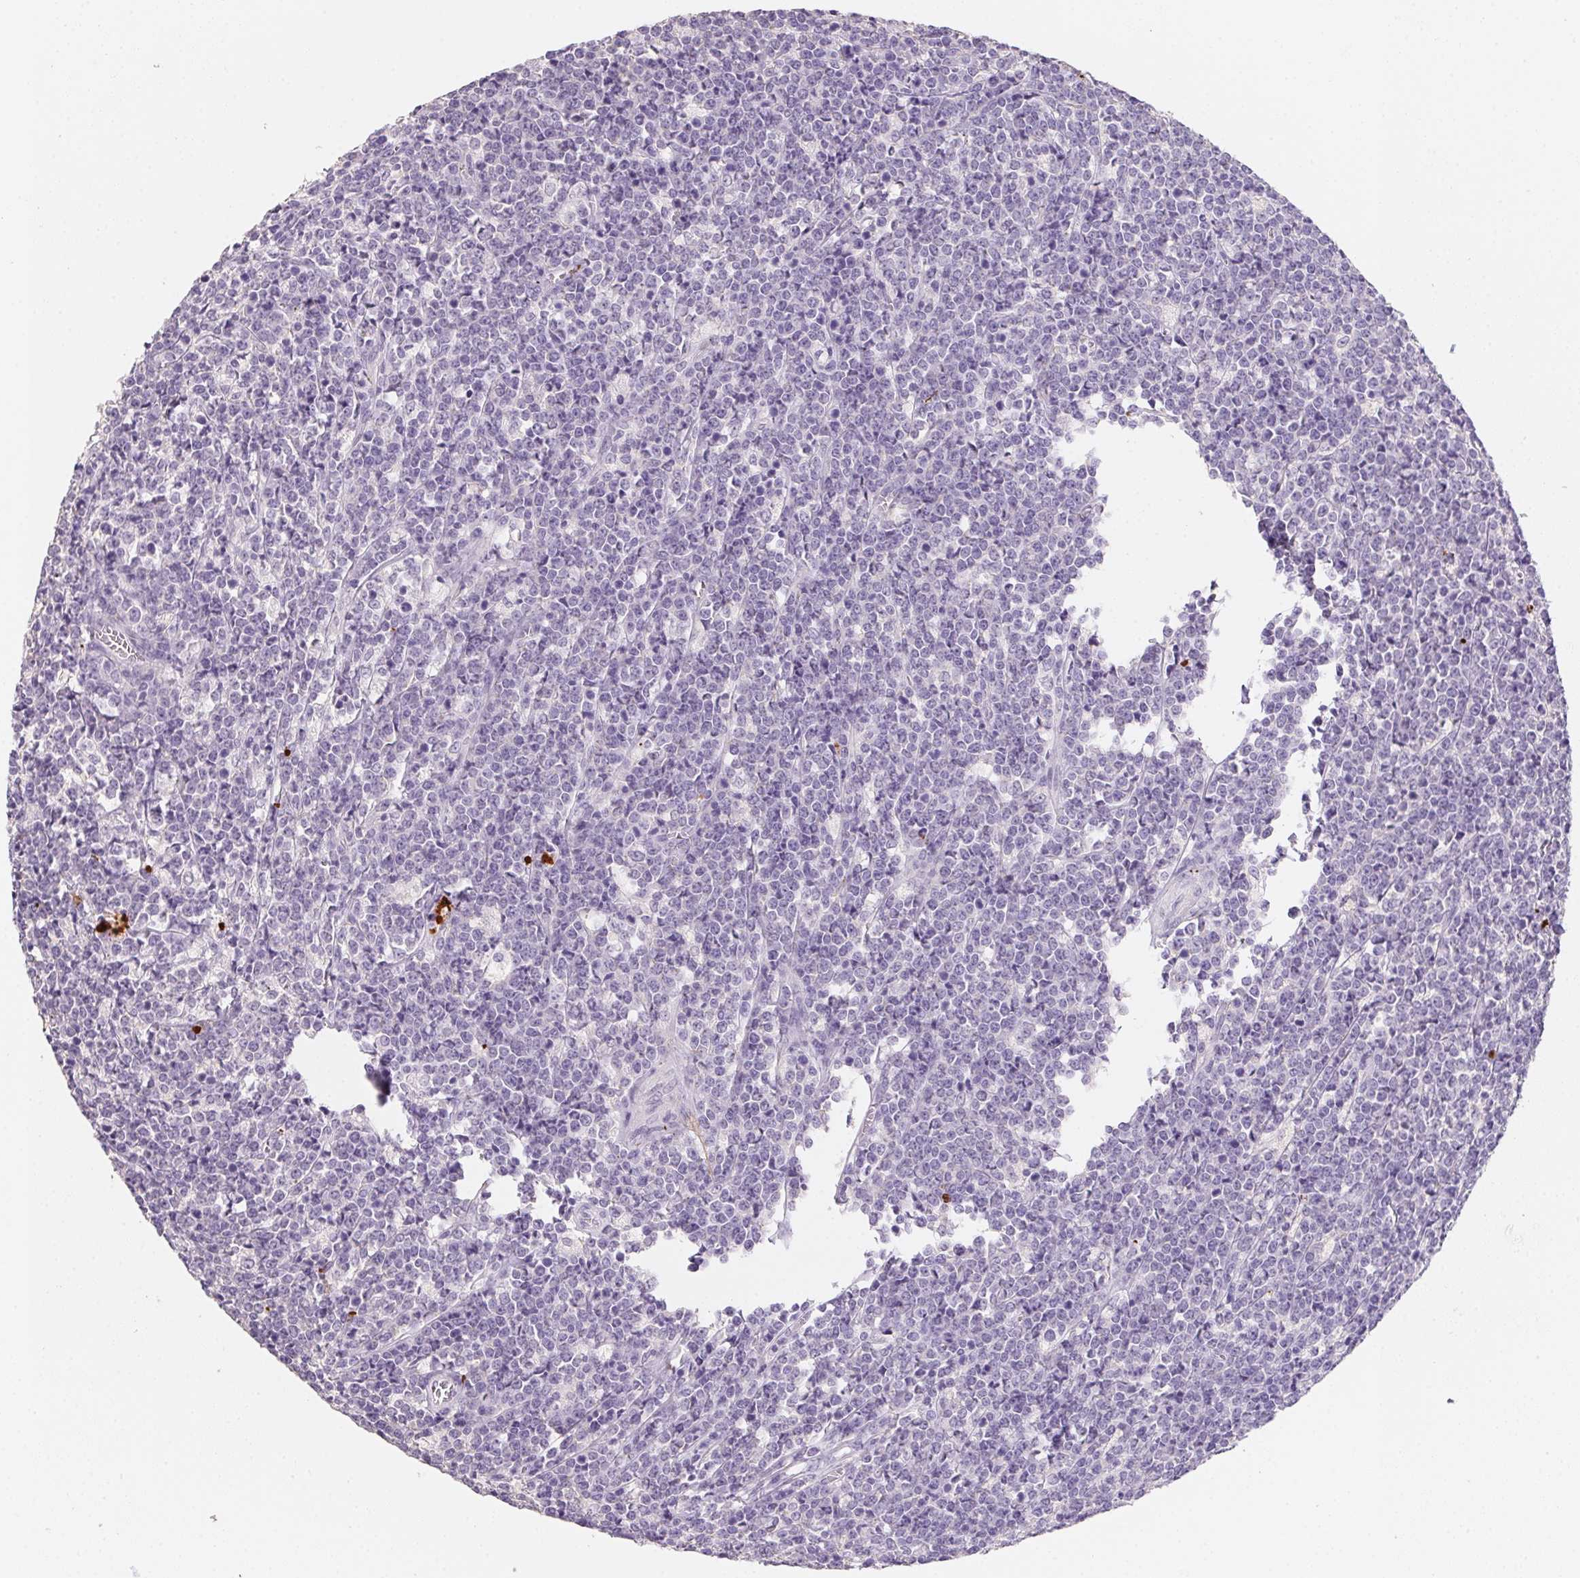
{"staining": {"intensity": "negative", "quantity": "none", "location": "none"}, "tissue": "lymphoma", "cell_type": "Tumor cells", "image_type": "cancer", "snomed": [{"axis": "morphology", "description": "Malignant lymphoma, non-Hodgkin's type, High grade"}, {"axis": "topography", "description": "Small intestine"}], "caption": "Image shows no protein staining in tumor cells of lymphoma tissue.", "gene": "MYL4", "patient": {"sex": "female", "age": 56}}